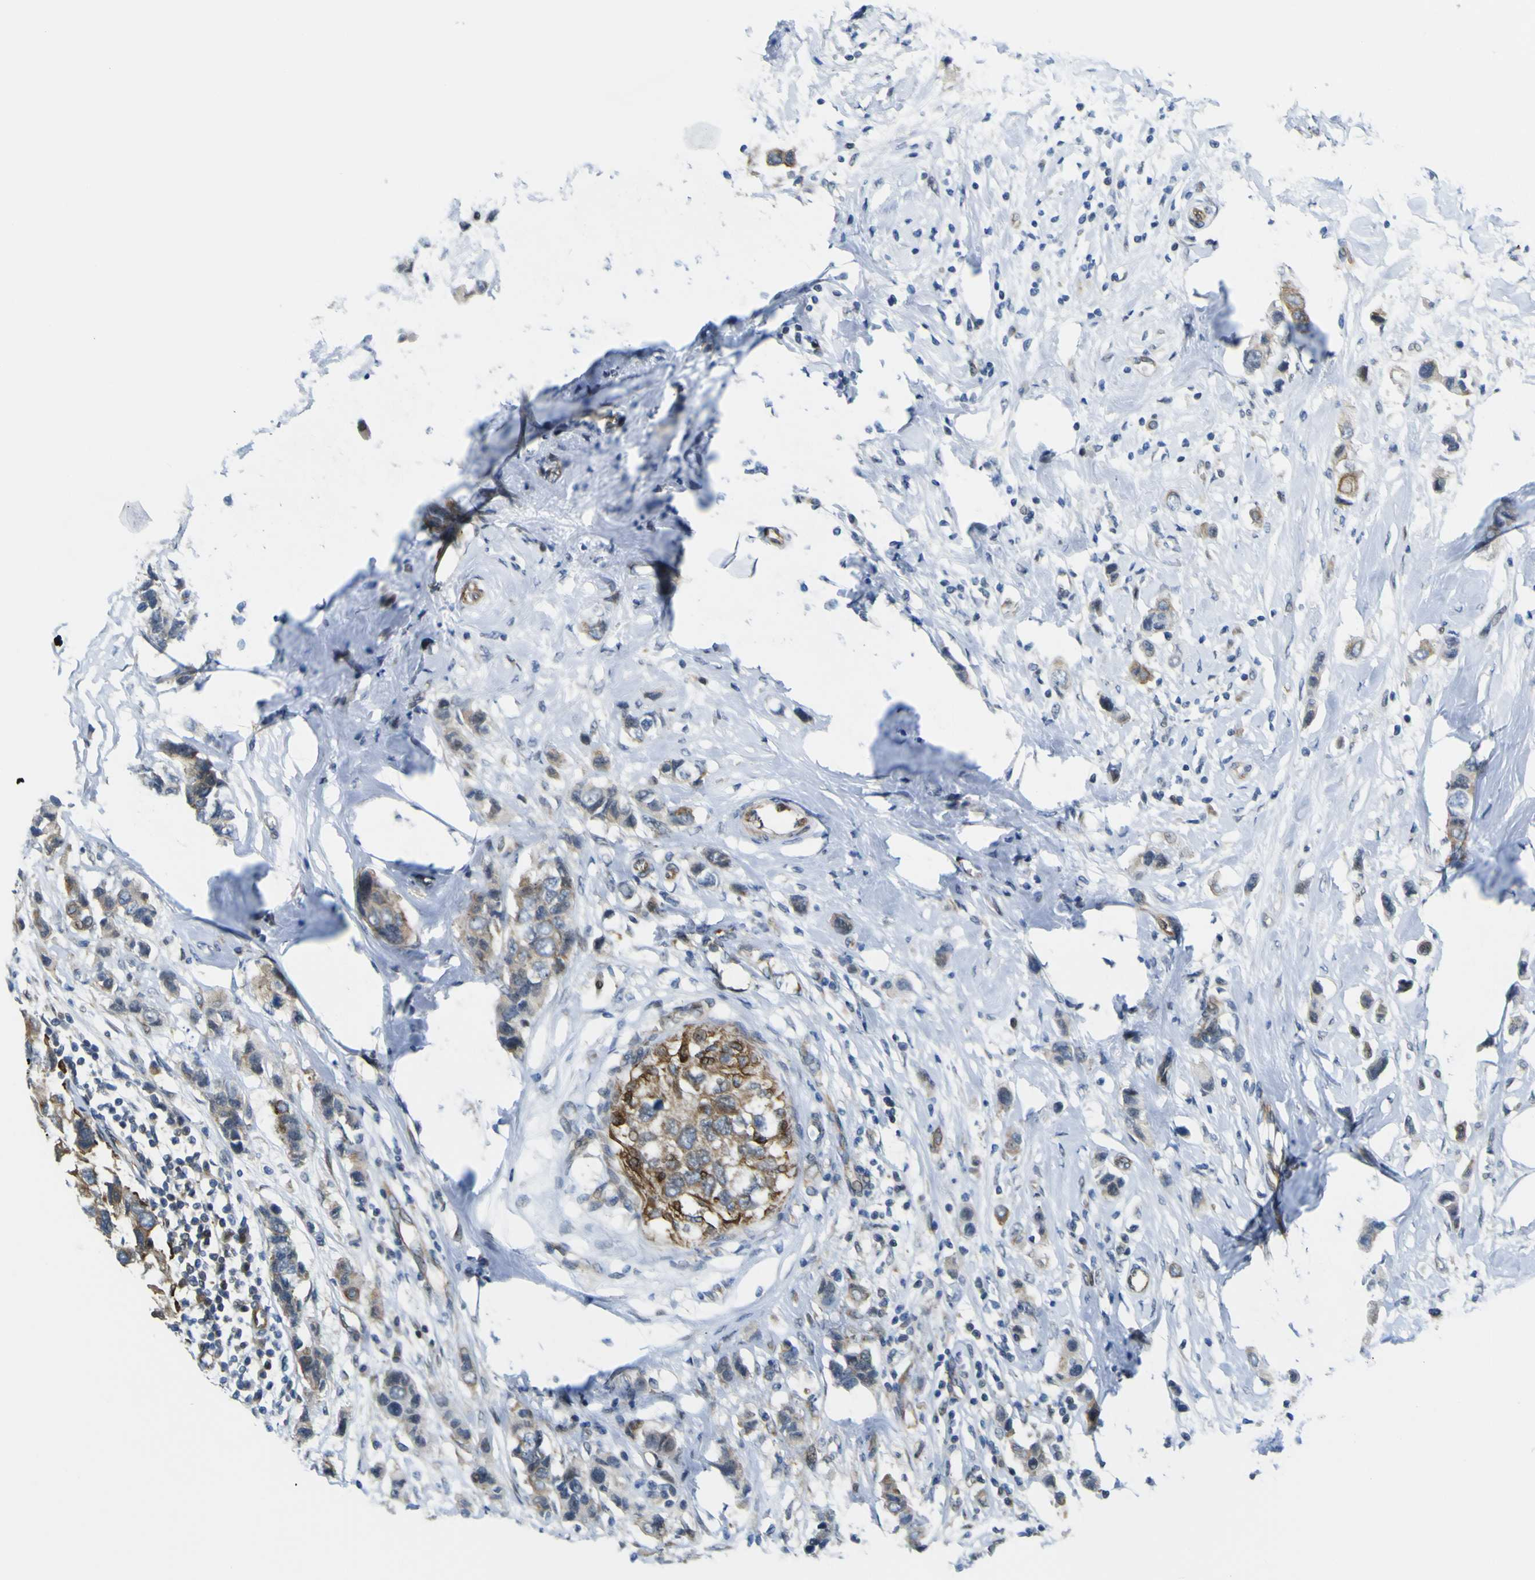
{"staining": {"intensity": "moderate", "quantity": ">75%", "location": "cytoplasmic/membranous"}, "tissue": "breast cancer", "cell_type": "Tumor cells", "image_type": "cancer", "snomed": [{"axis": "morphology", "description": "Normal tissue, NOS"}, {"axis": "morphology", "description": "Duct carcinoma"}, {"axis": "topography", "description": "Breast"}], "caption": "Protein staining of breast cancer (invasive ductal carcinoma) tissue reveals moderate cytoplasmic/membranous expression in approximately >75% of tumor cells.", "gene": "KDM7A", "patient": {"sex": "female", "age": 50}}